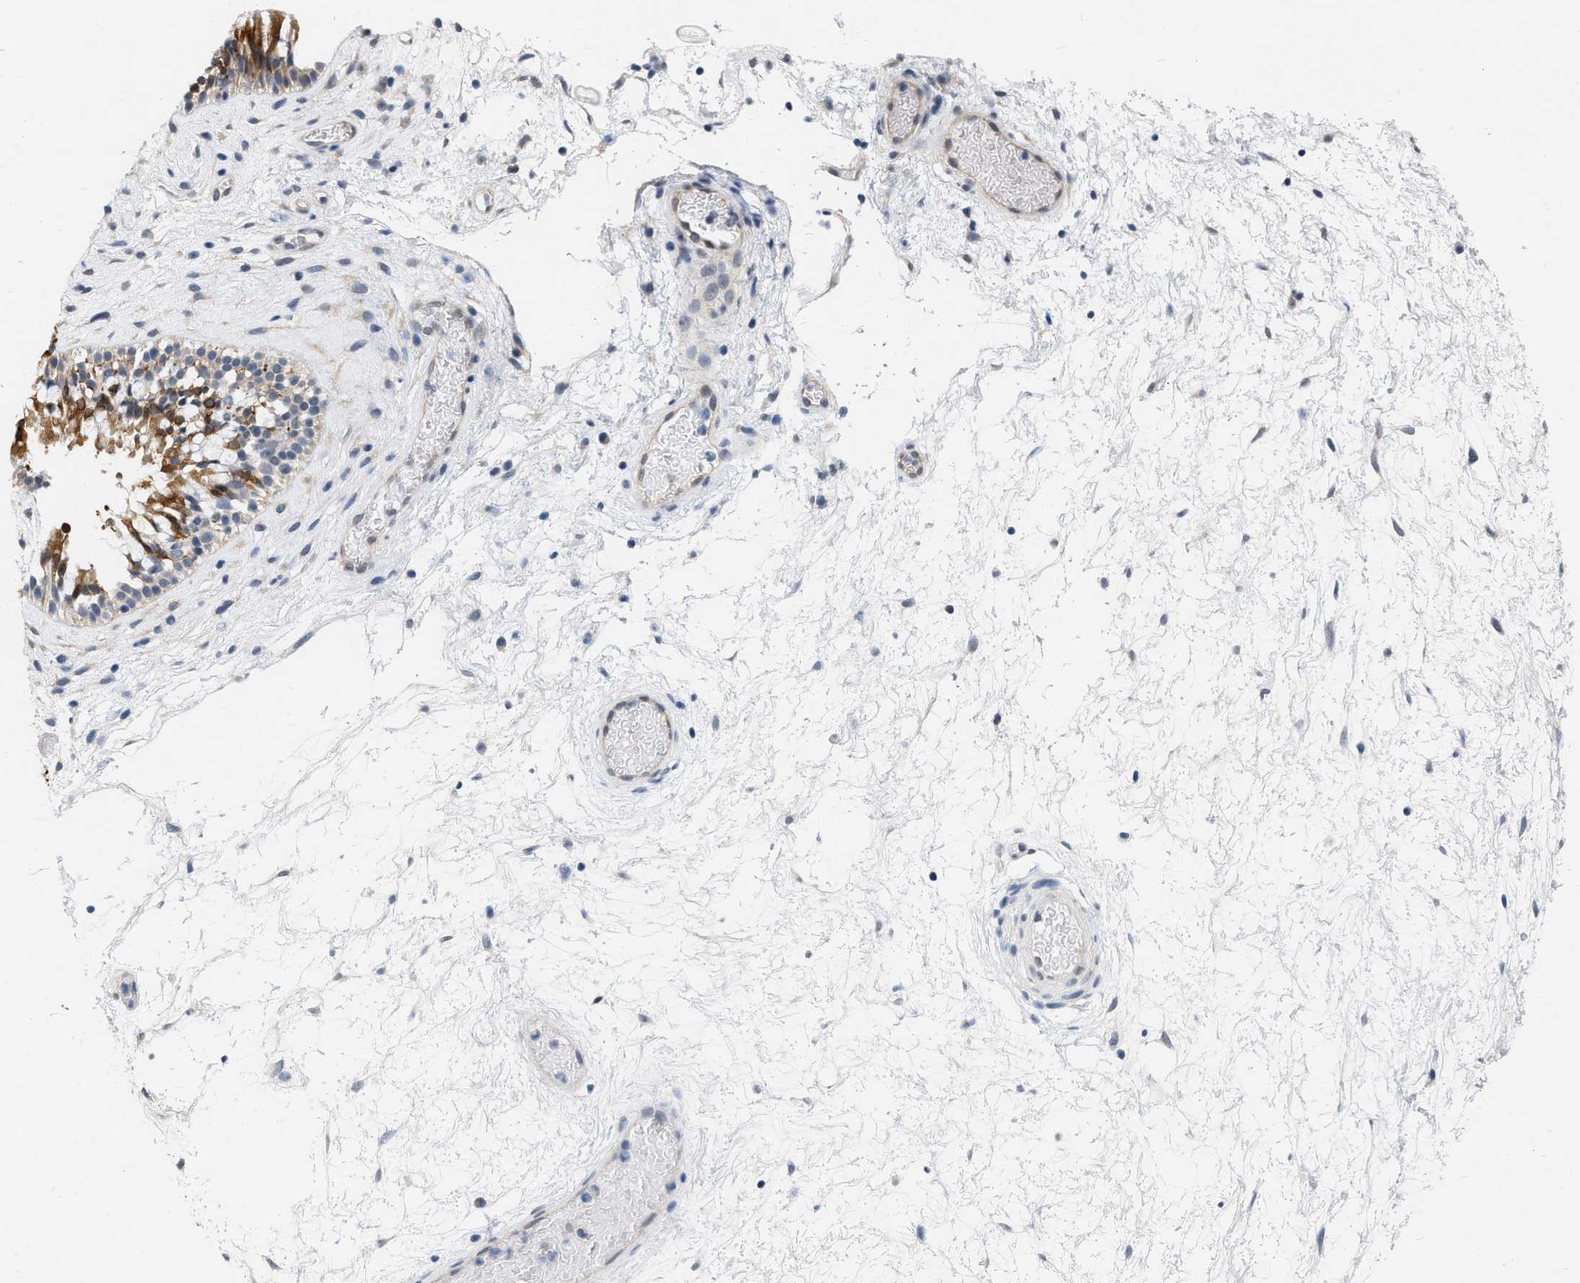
{"staining": {"intensity": "strong", "quantity": "<25%", "location": "cytoplasmic/membranous"}, "tissue": "nasopharynx", "cell_type": "Respiratory epithelial cells", "image_type": "normal", "snomed": [{"axis": "morphology", "description": "Normal tissue, NOS"}, {"axis": "morphology", "description": "Inflammation, NOS"}, {"axis": "topography", "description": "Nasopharynx"}], "caption": "Nasopharynx stained with DAB (3,3'-diaminobenzidine) IHC reveals medium levels of strong cytoplasmic/membranous expression in approximately <25% of respiratory epithelial cells.", "gene": "RUVBL1", "patient": {"sex": "male", "age": 48}}